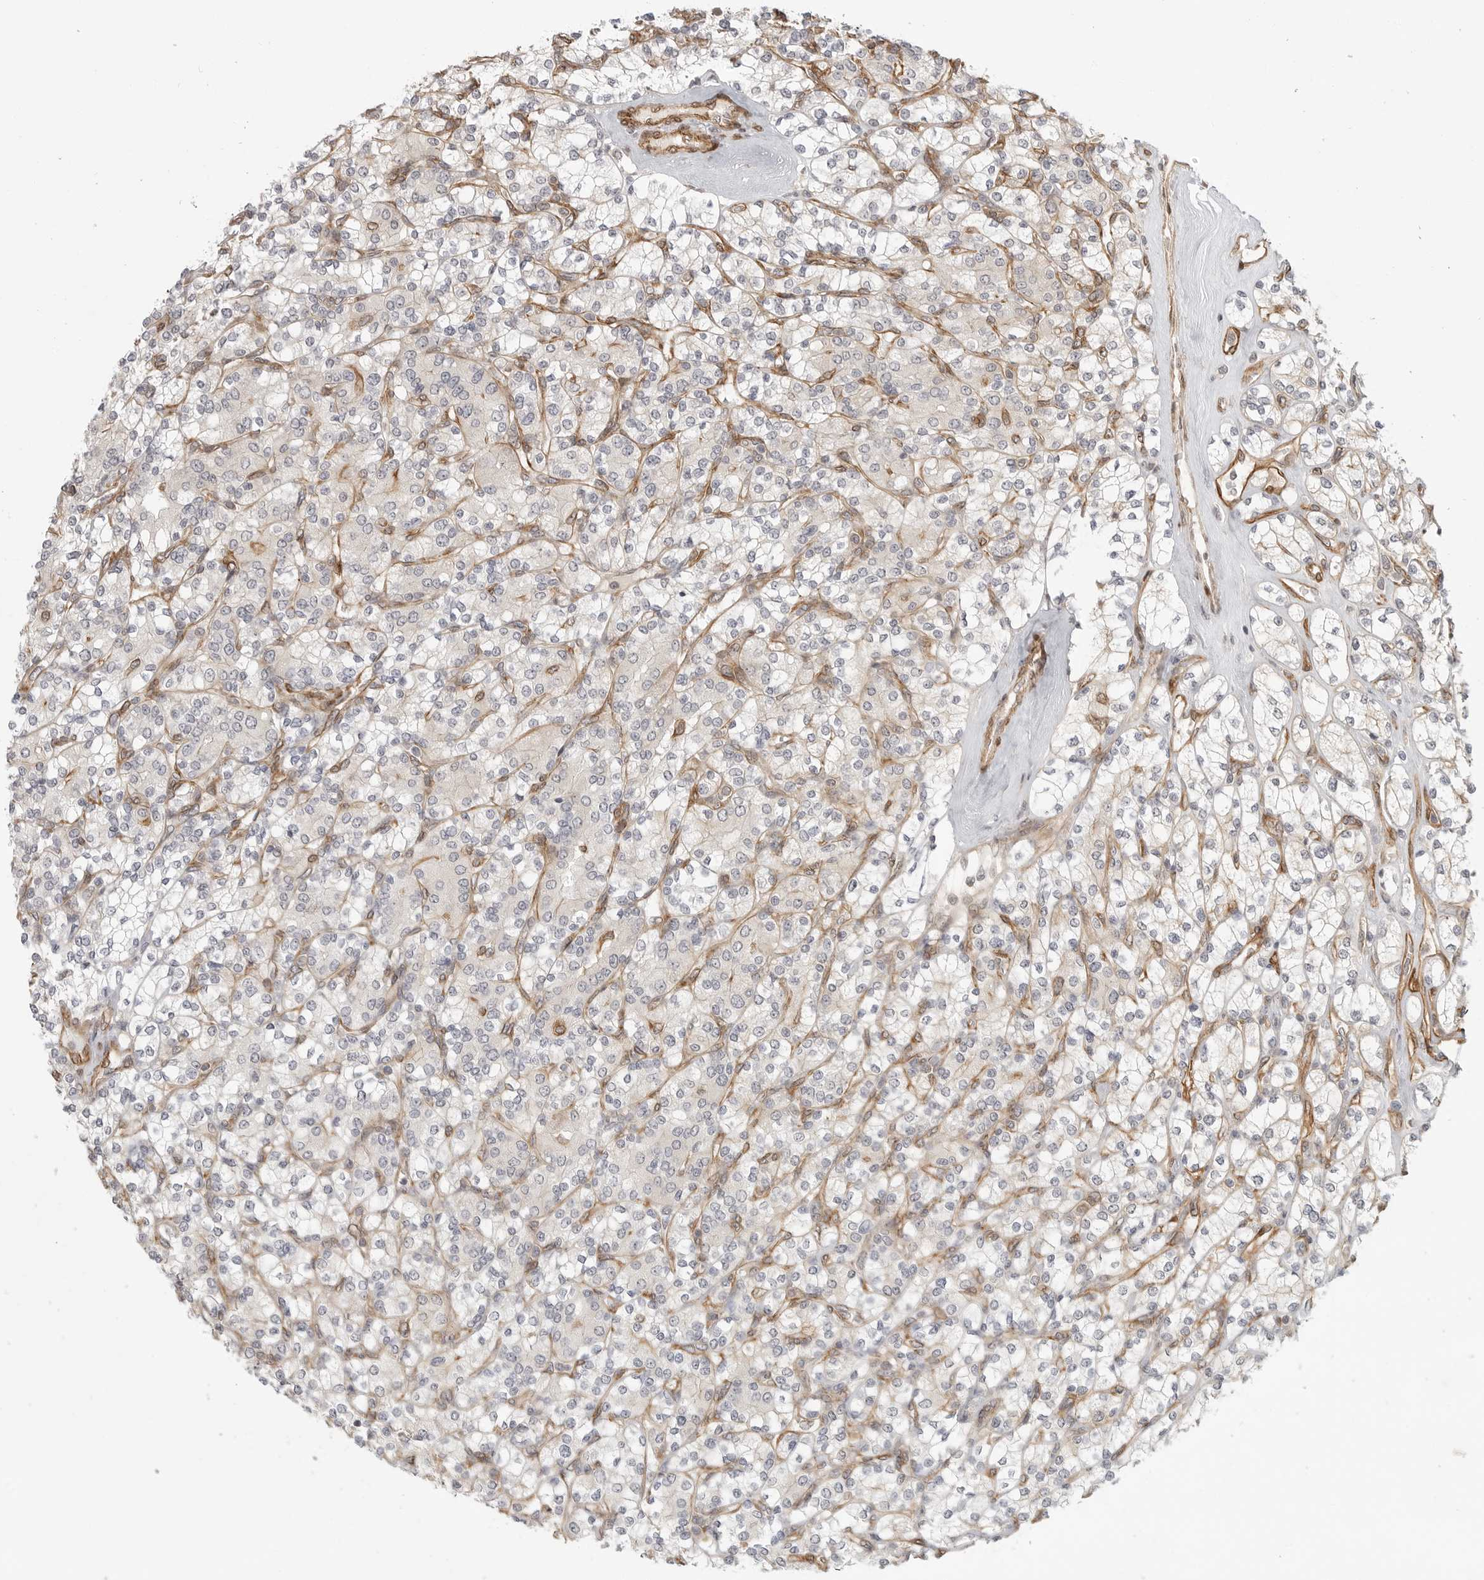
{"staining": {"intensity": "negative", "quantity": "none", "location": "none"}, "tissue": "renal cancer", "cell_type": "Tumor cells", "image_type": "cancer", "snomed": [{"axis": "morphology", "description": "Adenocarcinoma, NOS"}, {"axis": "topography", "description": "Kidney"}], "caption": "A histopathology image of renal cancer stained for a protein reveals no brown staining in tumor cells.", "gene": "ATOH7", "patient": {"sex": "male", "age": 77}}